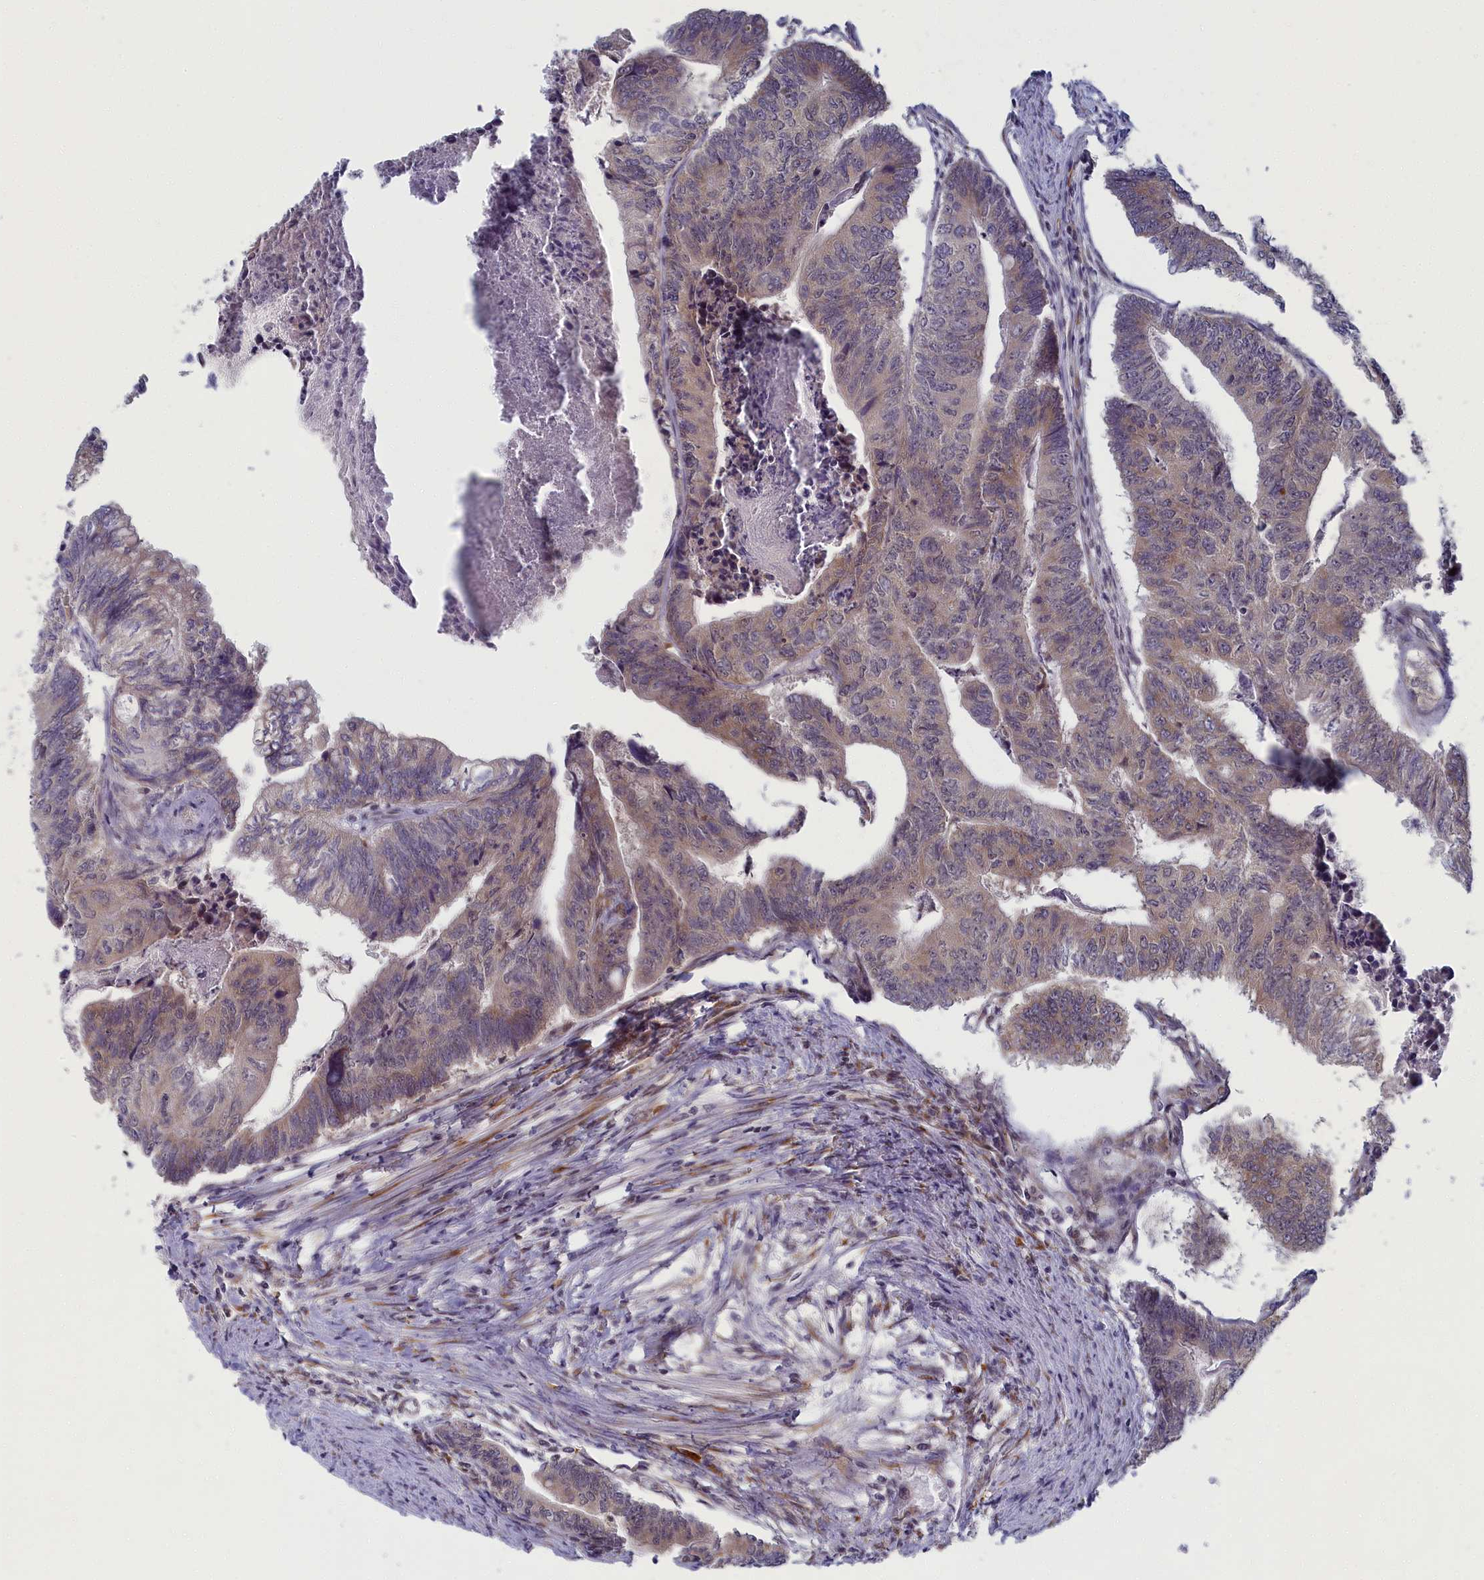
{"staining": {"intensity": "weak", "quantity": "25%-75%", "location": "cytoplasmic/membranous"}, "tissue": "colorectal cancer", "cell_type": "Tumor cells", "image_type": "cancer", "snomed": [{"axis": "morphology", "description": "Adenocarcinoma, NOS"}, {"axis": "topography", "description": "Colon"}], "caption": "This is an image of immunohistochemistry (IHC) staining of adenocarcinoma (colorectal), which shows weak expression in the cytoplasmic/membranous of tumor cells.", "gene": "DNAJC17", "patient": {"sex": "female", "age": 67}}